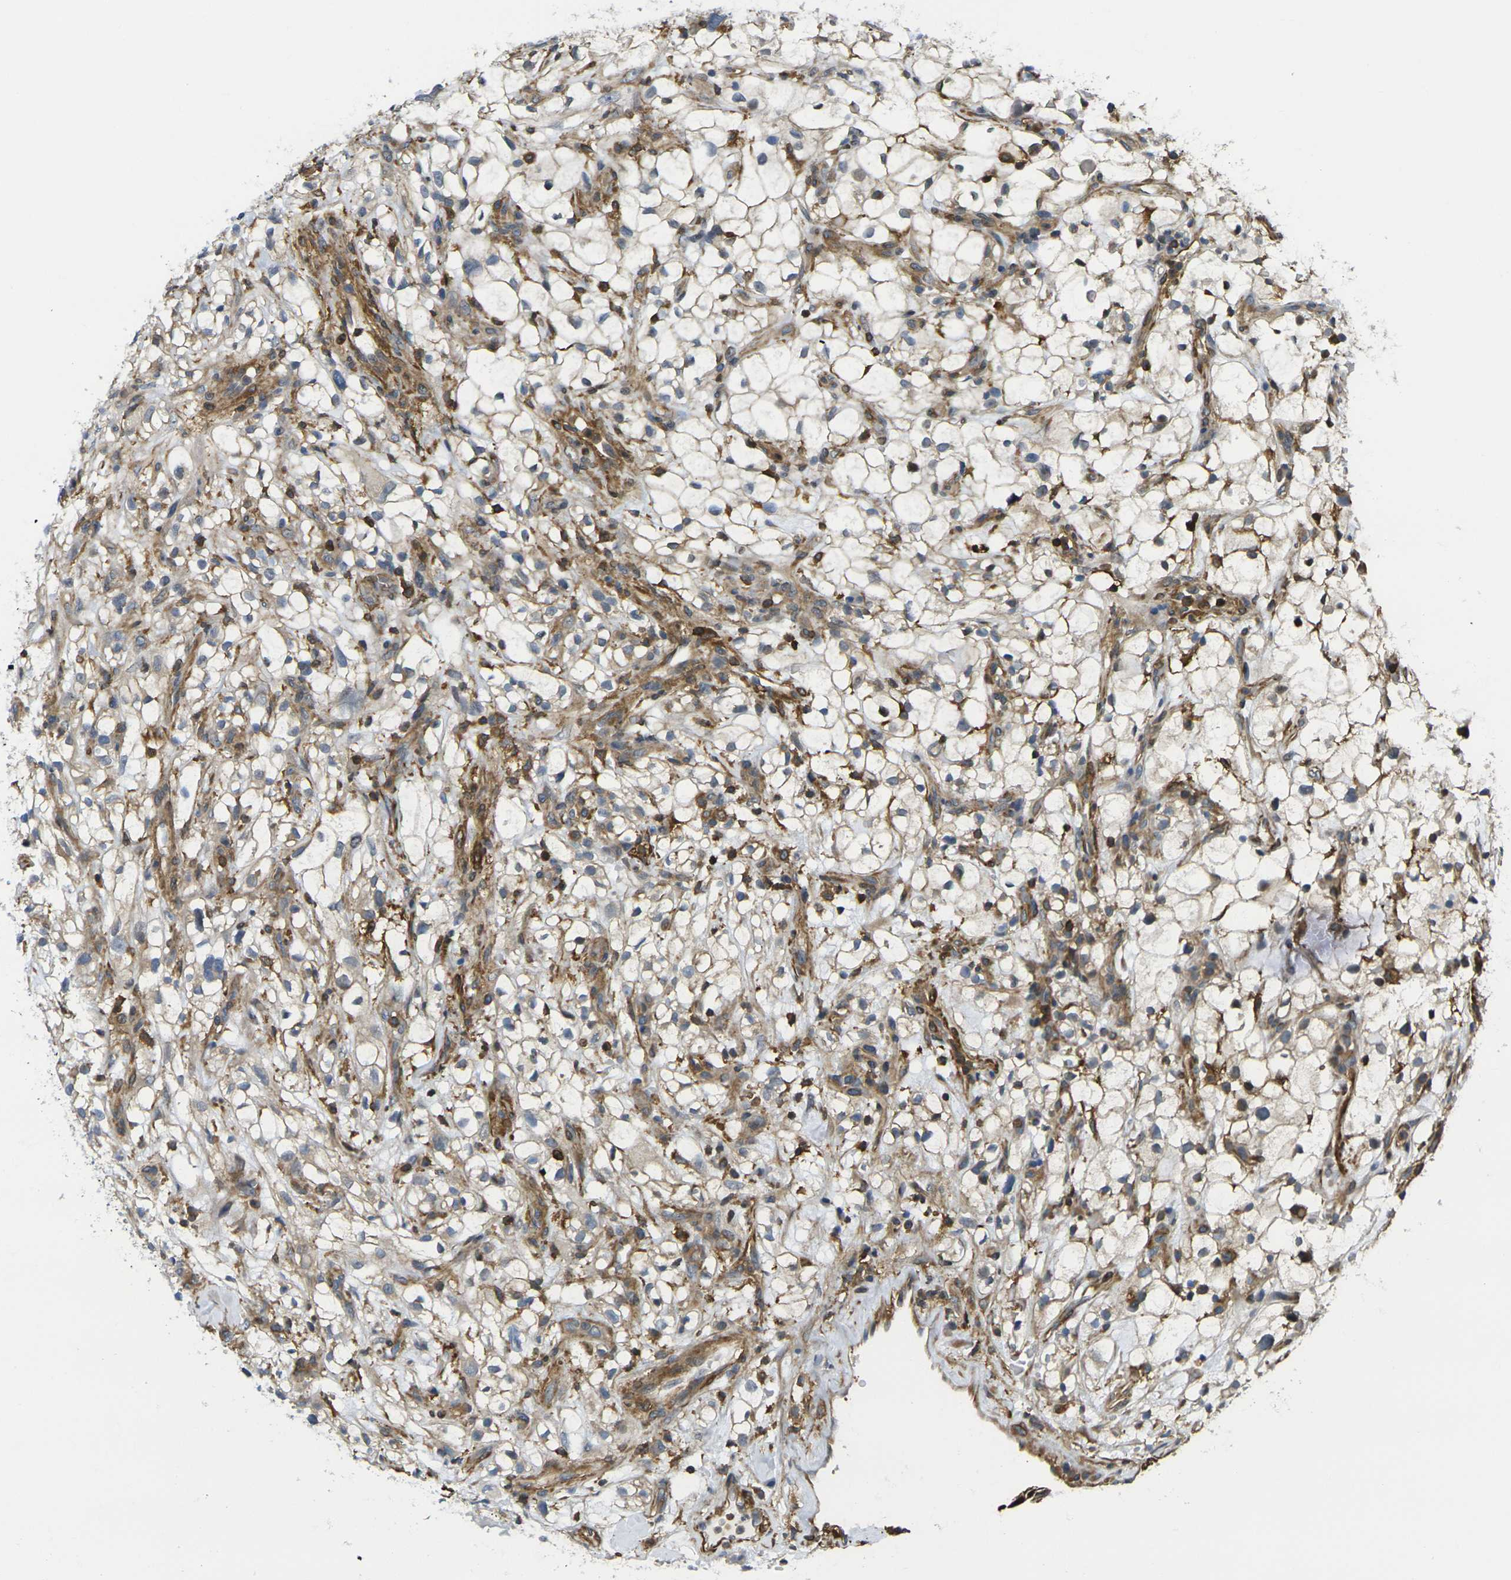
{"staining": {"intensity": "weak", "quantity": ">75%", "location": "cytoplasmic/membranous"}, "tissue": "renal cancer", "cell_type": "Tumor cells", "image_type": "cancer", "snomed": [{"axis": "morphology", "description": "Adenocarcinoma, NOS"}, {"axis": "topography", "description": "Kidney"}], "caption": "Renal cancer stained with IHC shows weak cytoplasmic/membranous expression in approximately >75% of tumor cells. The staining was performed using DAB to visualize the protein expression in brown, while the nuclei were stained in blue with hematoxylin (Magnification: 20x).", "gene": "LASP1", "patient": {"sex": "female", "age": 60}}